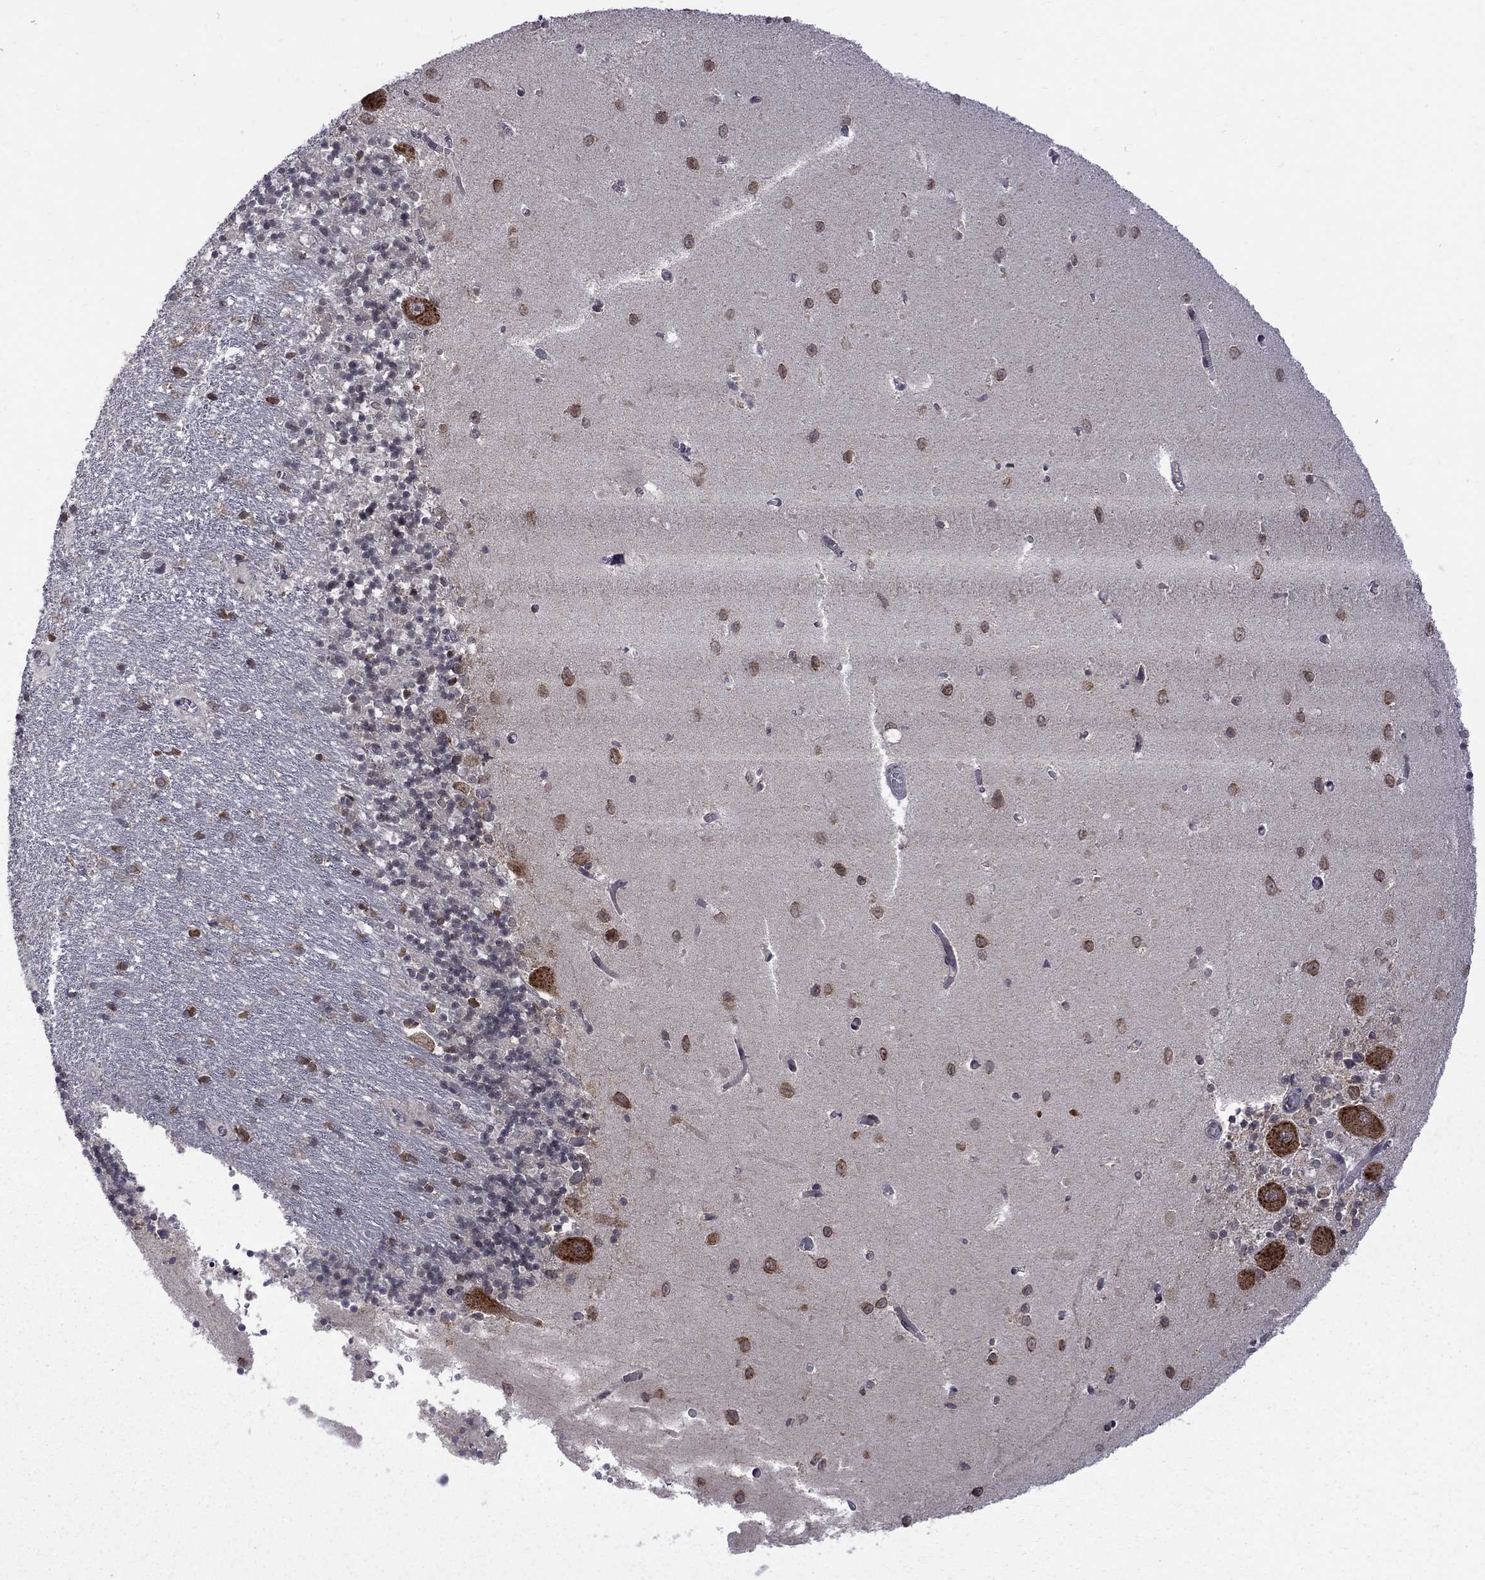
{"staining": {"intensity": "moderate", "quantity": "<25%", "location": "cytoplasmic/membranous"}, "tissue": "cerebellum", "cell_type": "Cells in granular layer", "image_type": "normal", "snomed": [{"axis": "morphology", "description": "Normal tissue, NOS"}, {"axis": "topography", "description": "Cerebellum"}], "caption": "Immunohistochemical staining of benign human cerebellum shows low levels of moderate cytoplasmic/membranous staining in about <25% of cells in granular layer. Ihc stains the protein in brown and the nuclei are stained blue.", "gene": "NAA50", "patient": {"sex": "female", "age": 64}}